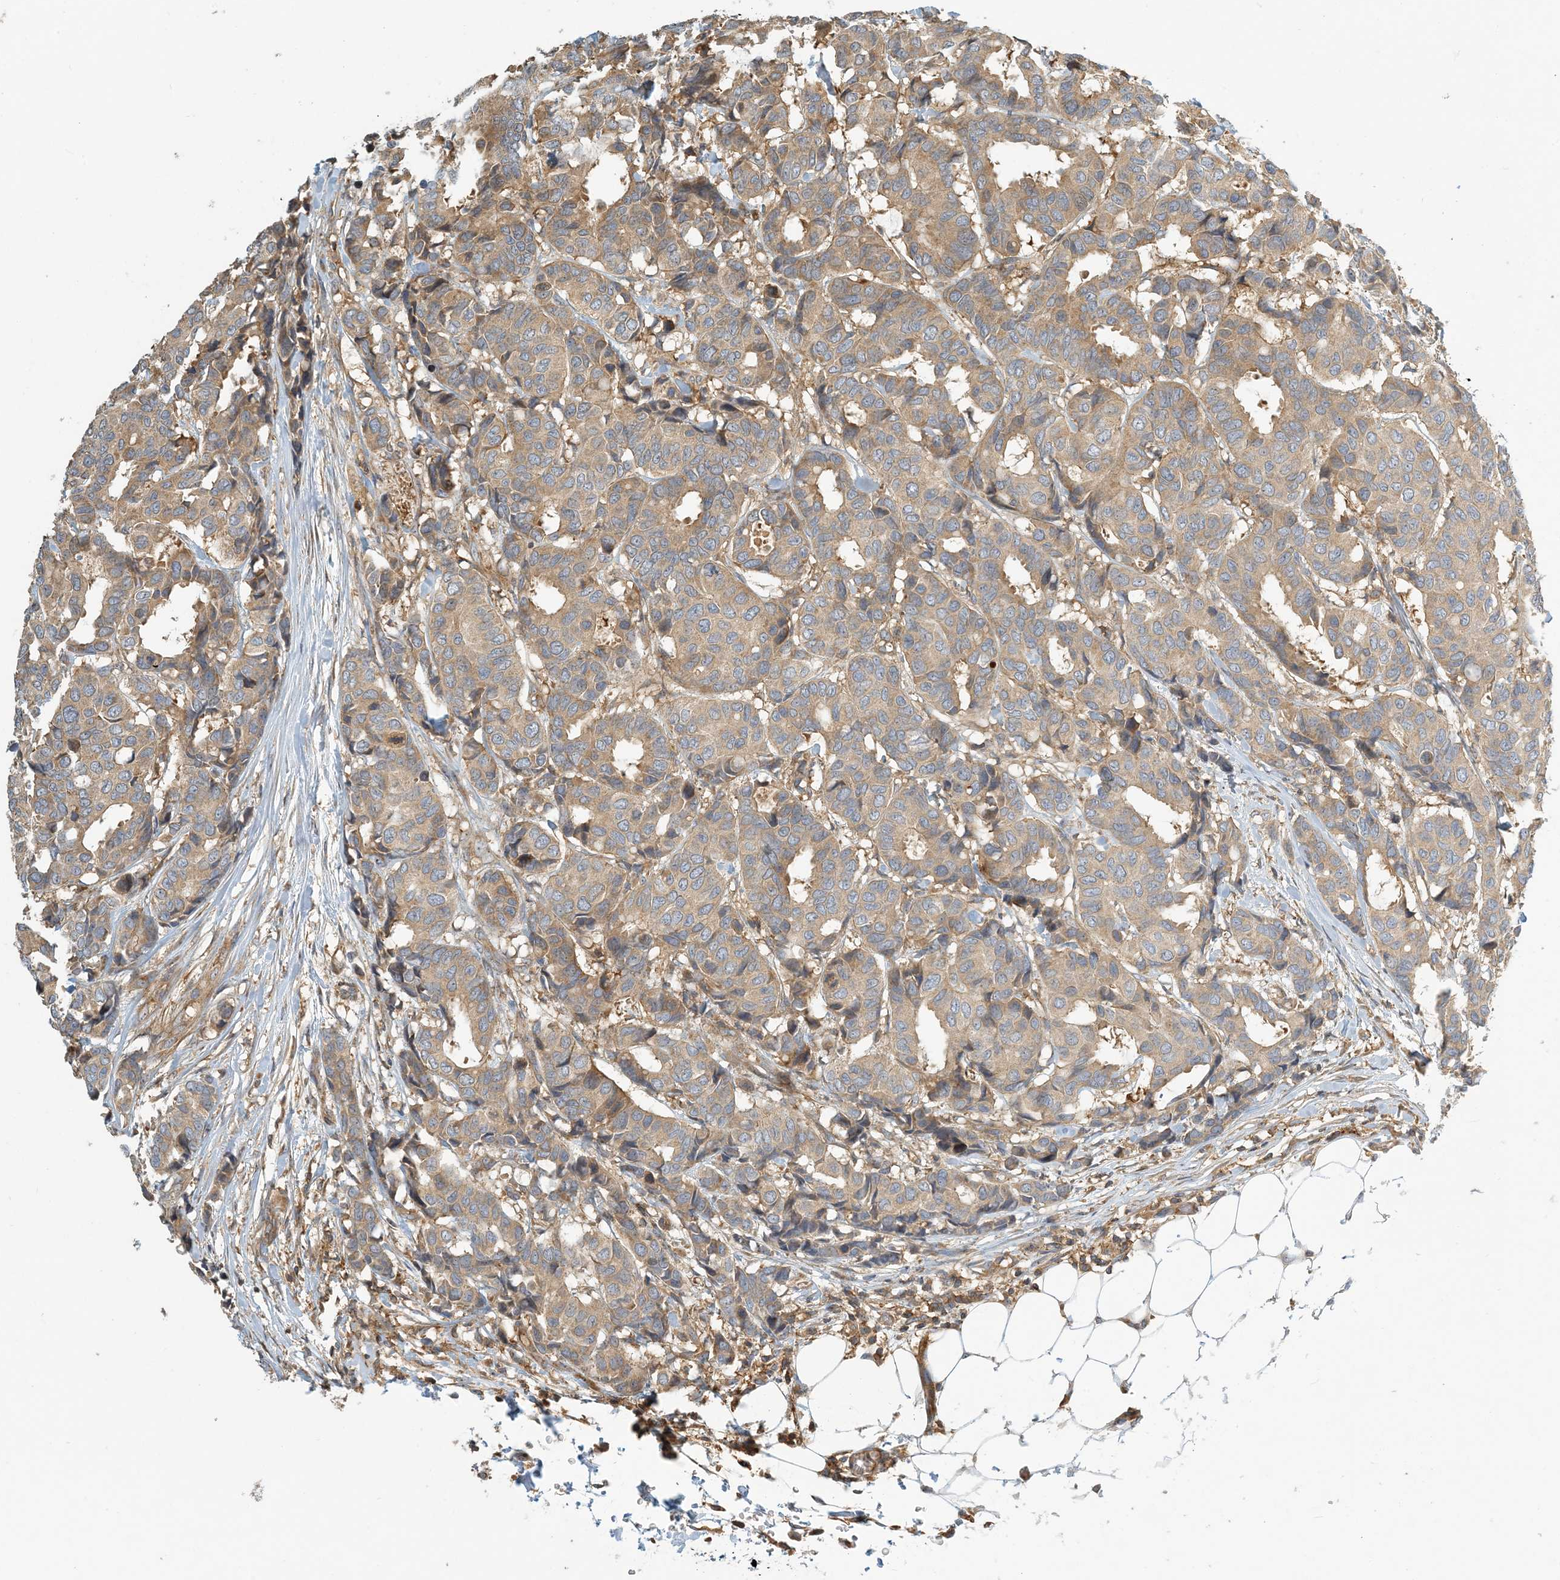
{"staining": {"intensity": "weak", "quantity": ">75%", "location": "cytoplasmic/membranous"}, "tissue": "breast cancer", "cell_type": "Tumor cells", "image_type": "cancer", "snomed": [{"axis": "morphology", "description": "Duct carcinoma"}, {"axis": "topography", "description": "Breast"}], "caption": "Immunohistochemical staining of human breast cancer (infiltrating ductal carcinoma) displays low levels of weak cytoplasmic/membranous protein staining in approximately >75% of tumor cells.", "gene": "COLEC11", "patient": {"sex": "female", "age": 87}}